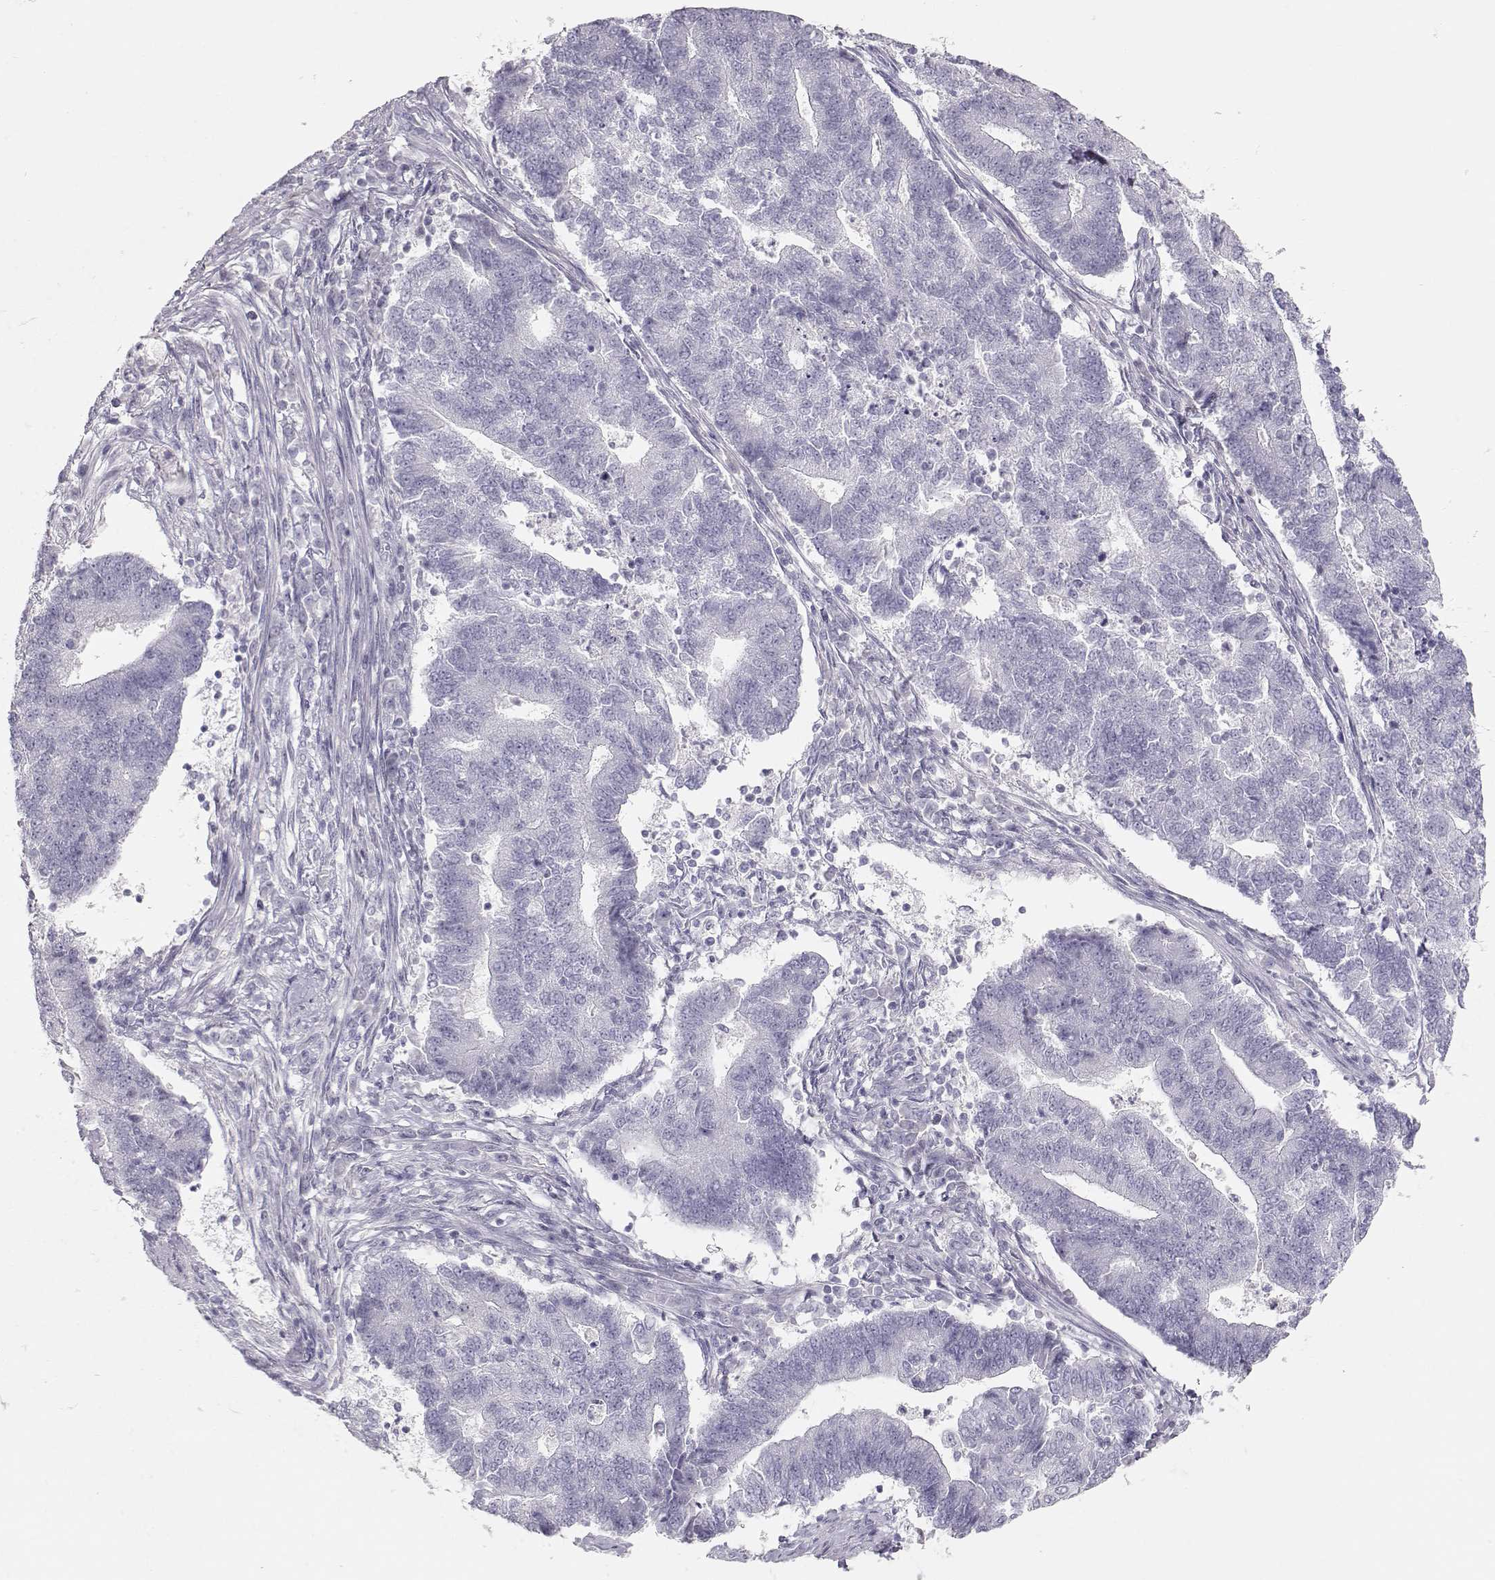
{"staining": {"intensity": "negative", "quantity": "none", "location": "none"}, "tissue": "endometrial cancer", "cell_type": "Tumor cells", "image_type": "cancer", "snomed": [{"axis": "morphology", "description": "Adenocarcinoma, NOS"}, {"axis": "topography", "description": "Uterus"}, {"axis": "topography", "description": "Endometrium"}], "caption": "Tumor cells are negative for protein expression in human endometrial cancer (adenocarcinoma).", "gene": "LEPR", "patient": {"sex": "female", "age": 54}}